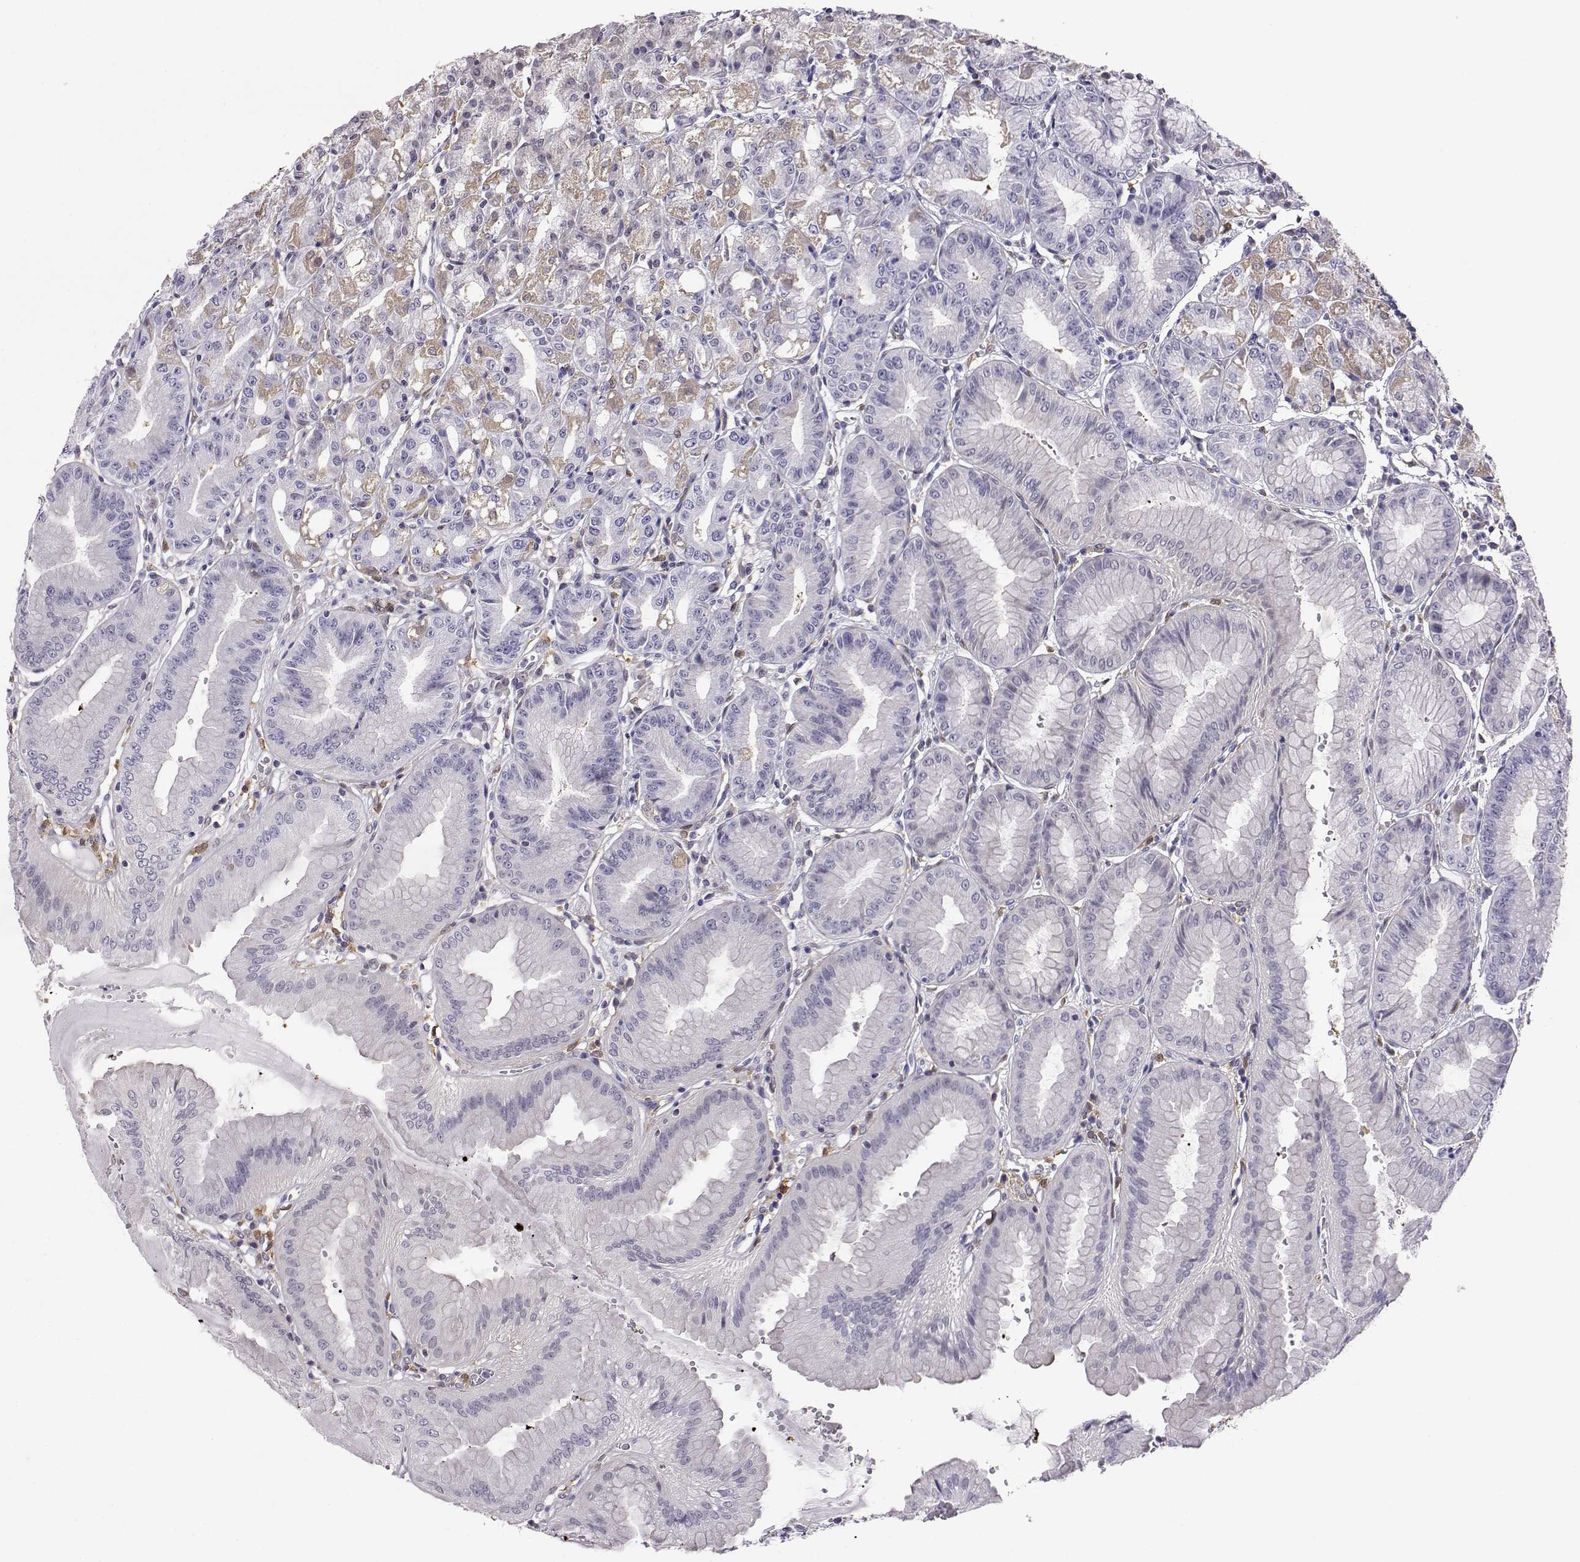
{"staining": {"intensity": "weak", "quantity": "<25%", "location": "cytoplasmic/membranous"}, "tissue": "stomach", "cell_type": "Glandular cells", "image_type": "normal", "snomed": [{"axis": "morphology", "description": "Normal tissue, NOS"}, {"axis": "topography", "description": "Stomach, lower"}], "caption": "A photomicrograph of human stomach is negative for staining in glandular cells. (Stains: DAB (3,3'-diaminobenzidine) immunohistochemistry with hematoxylin counter stain, Microscopy: brightfield microscopy at high magnification).", "gene": "AKR1B1", "patient": {"sex": "male", "age": 71}}